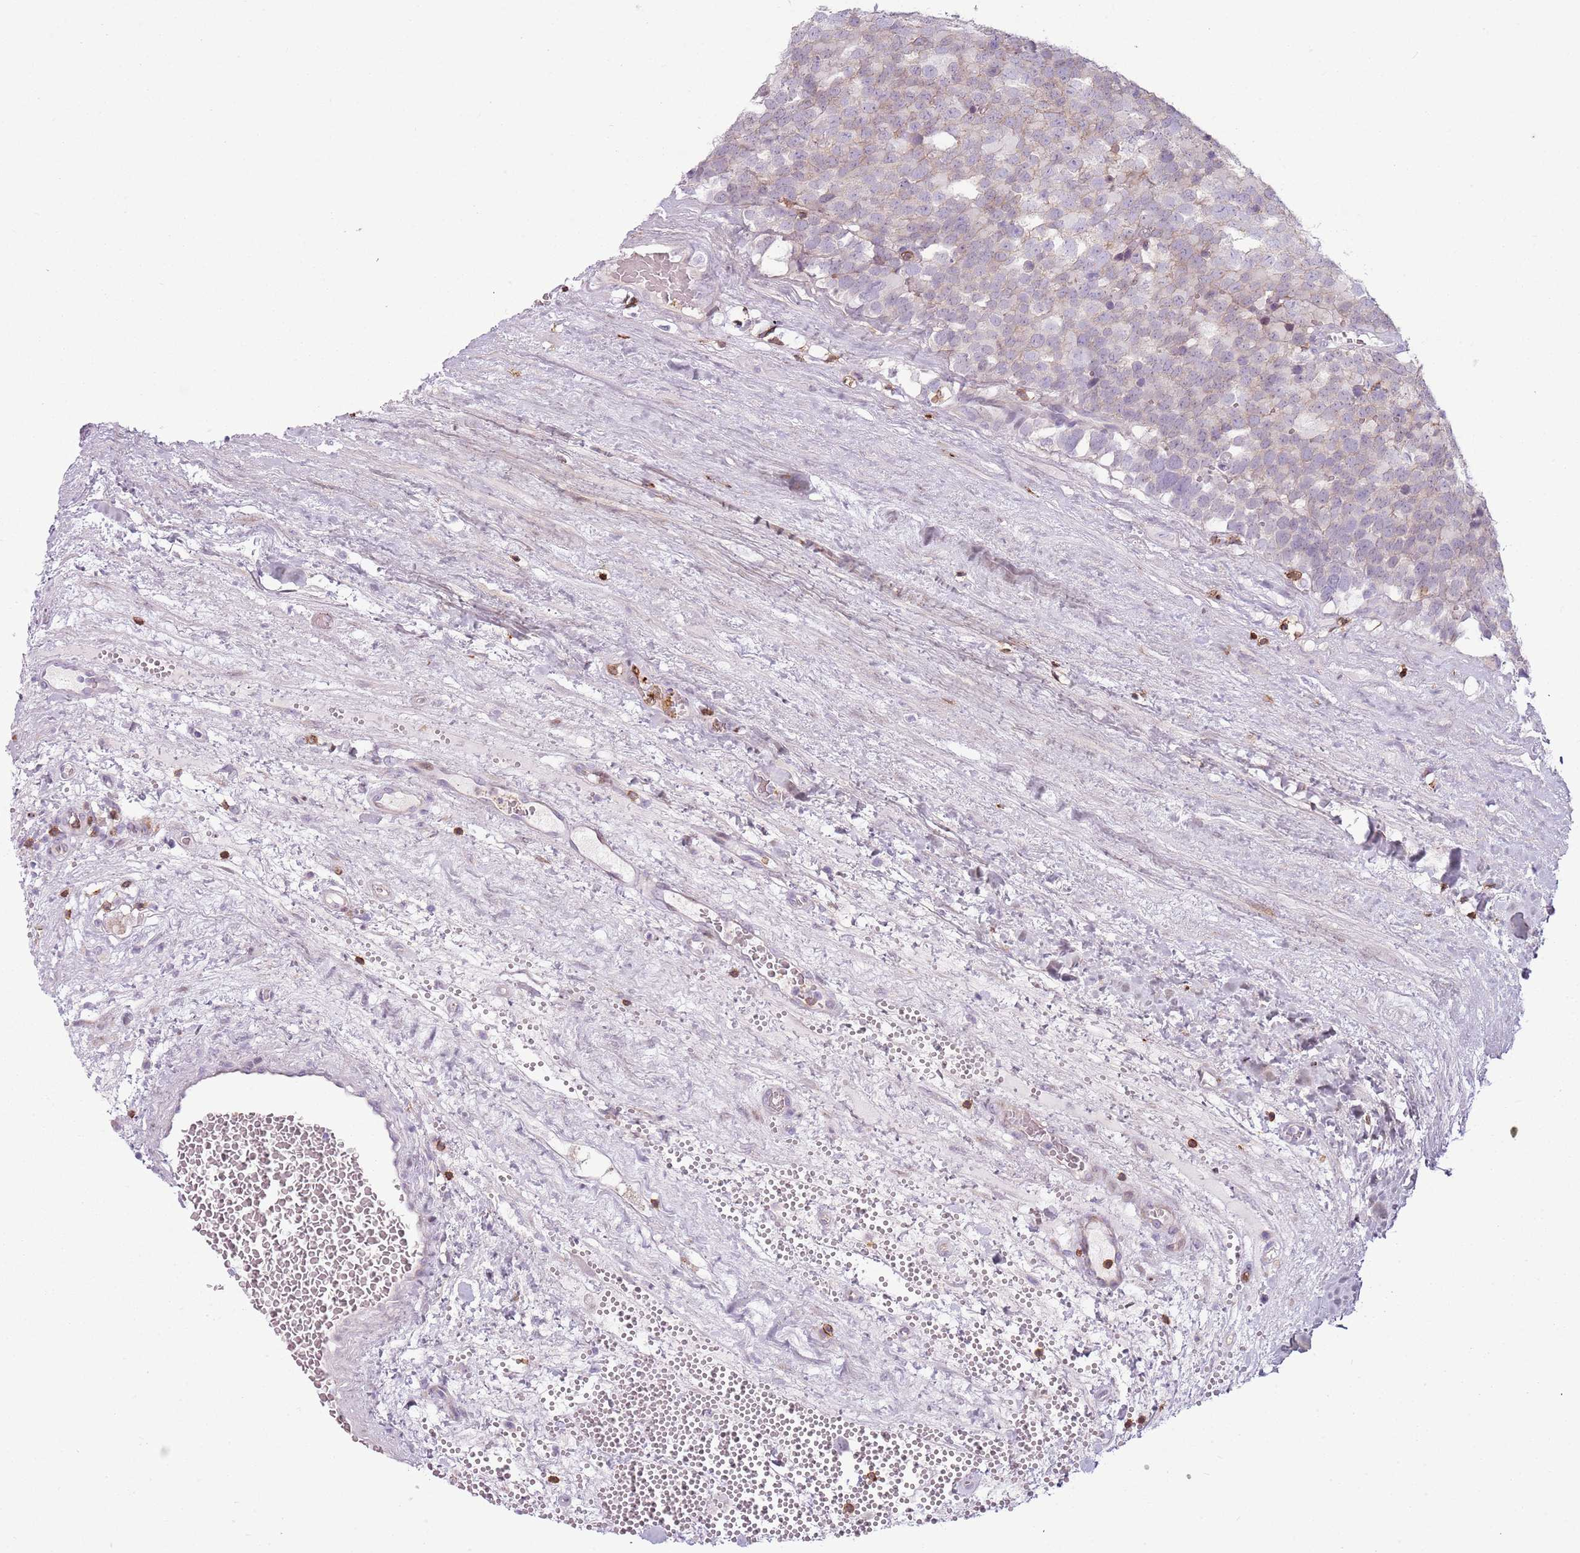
{"staining": {"intensity": "weak", "quantity": "<25%", "location": "cytoplasmic/membranous"}, "tissue": "testis cancer", "cell_type": "Tumor cells", "image_type": "cancer", "snomed": [{"axis": "morphology", "description": "Seminoma, NOS"}, {"axis": "topography", "description": "Testis"}], "caption": "Immunohistochemistry (IHC) histopathology image of neoplastic tissue: human testis cancer (seminoma) stained with DAB reveals no significant protein positivity in tumor cells.", "gene": "ZNF583", "patient": {"sex": "male", "age": 71}}